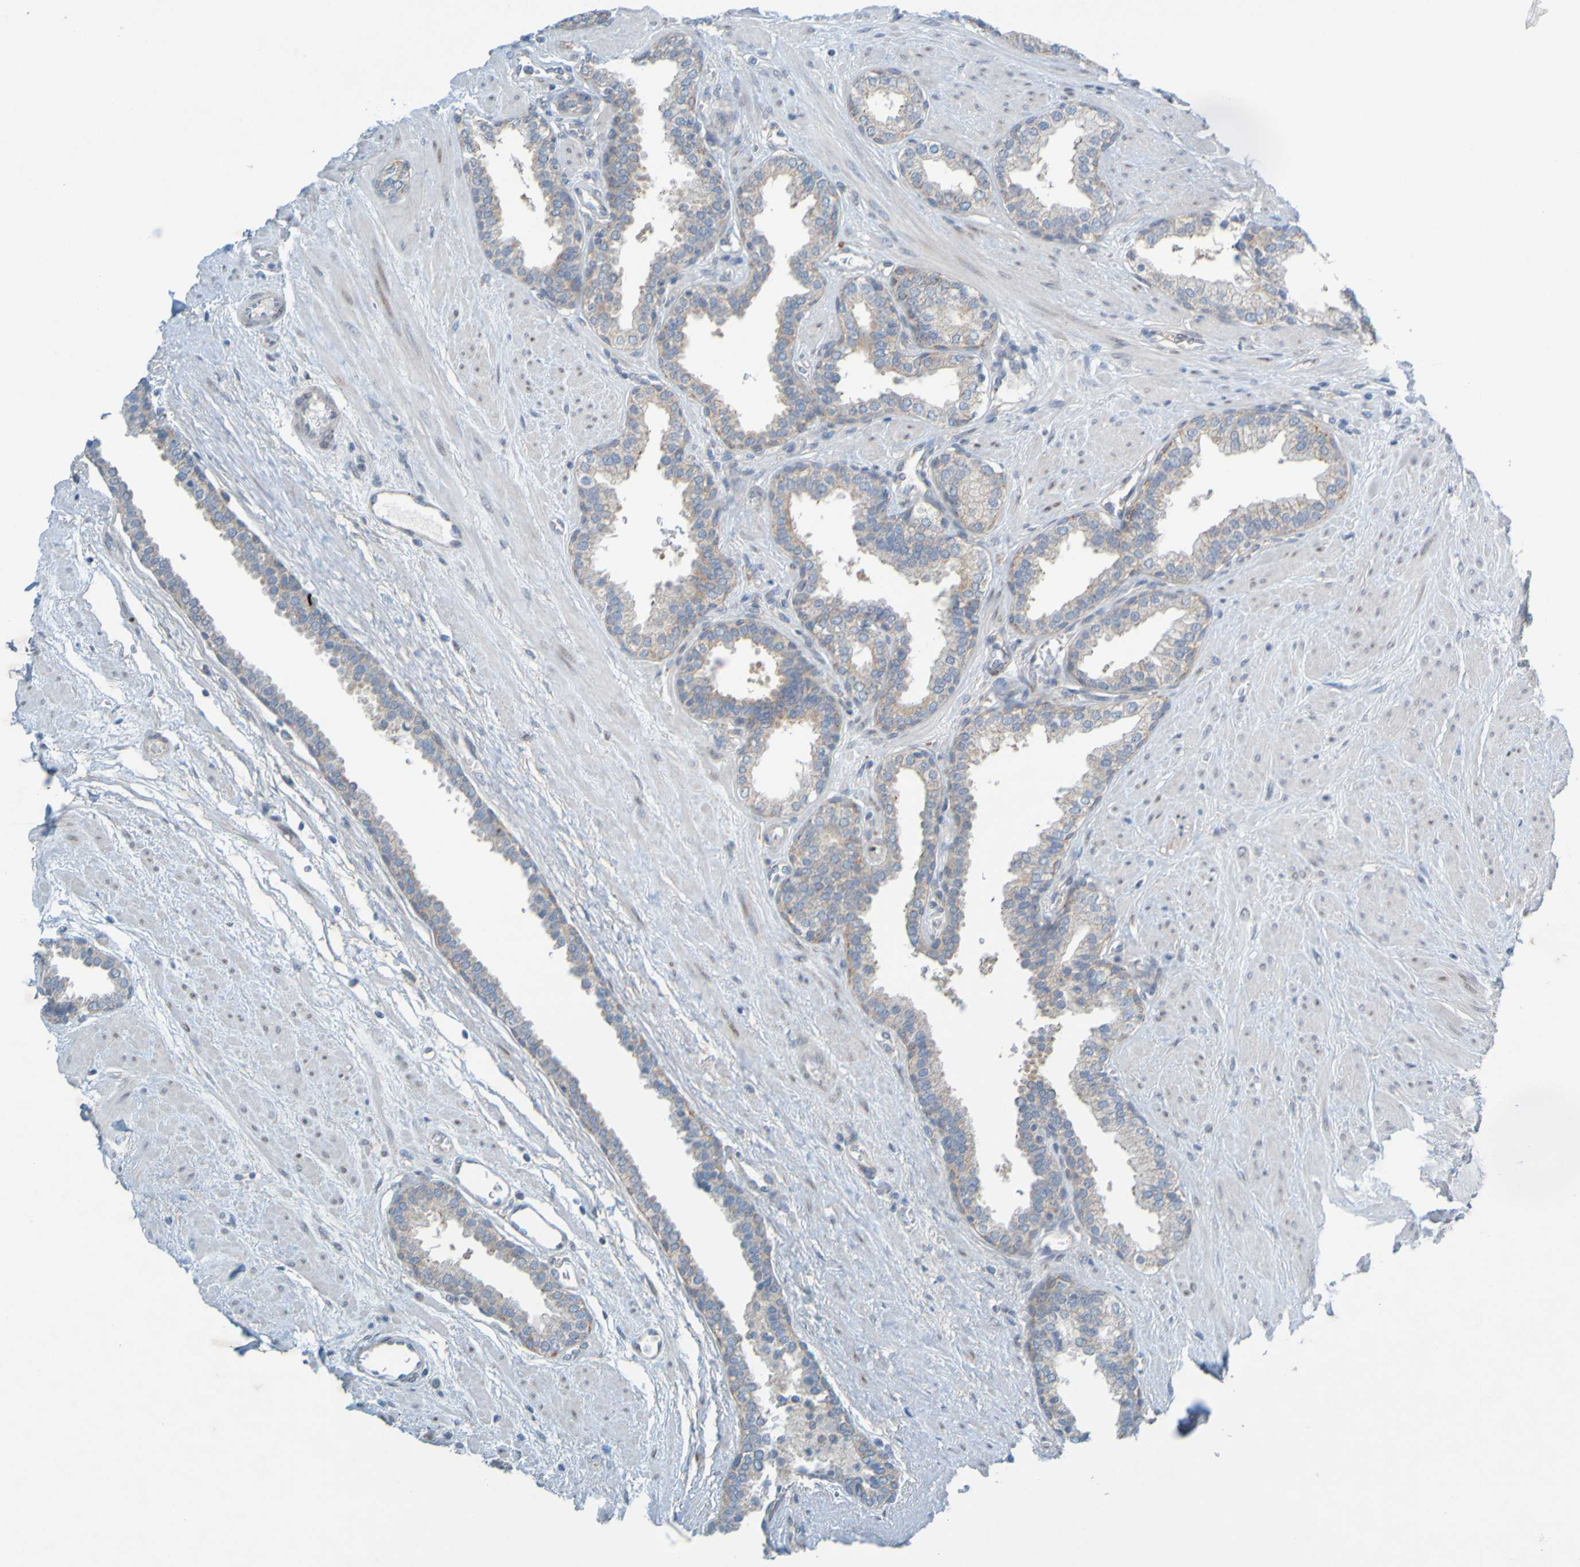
{"staining": {"intensity": "weak", "quantity": ">75%", "location": "cytoplasmic/membranous"}, "tissue": "prostate", "cell_type": "Glandular cells", "image_type": "normal", "snomed": [{"axis": "morphology", "description": "Normal tissue, NOS"}, {"axis": "topography", "description": "Prostate"}], "caption": "Immunohistochemical staining of normal human prostate shows low levels of weak cytoplasmic/membranous staining in approximately >75% of glandular cells. (Brightfield microscopy of DAB IHC at high magnification).", "gene": "MAG", "patient": {"sex": "male", "age": 51}}